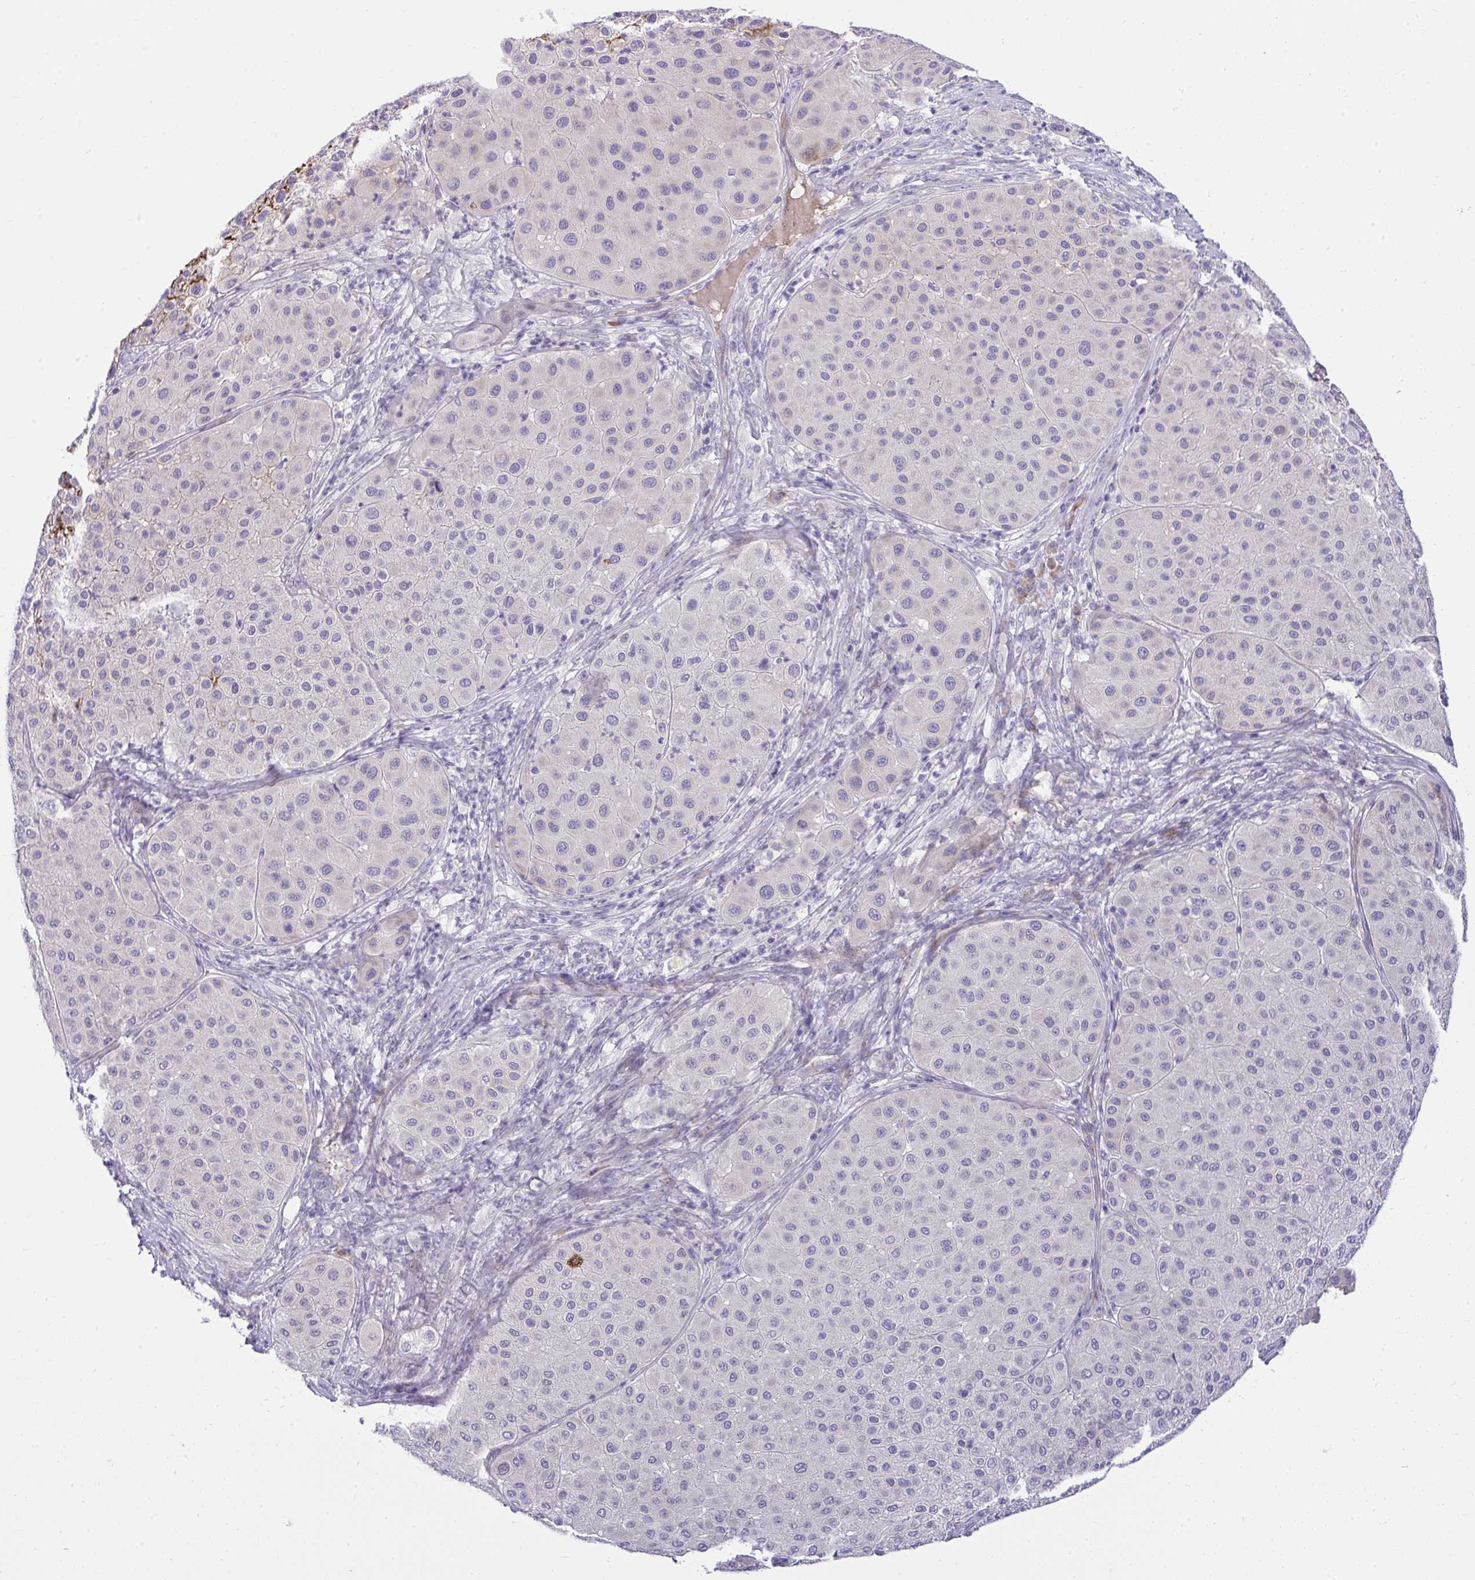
{"staining": {"intensity": "negative", "quantity": "none", "location": "none"}, "tissue": "melanoma", "cell_type": "Tumor cells", "image_type": "cancer", "snomed": [{"axis": "morphology", "description": "Malignant melanoma, Metastatic site"}, {"axis": "topography", "description": "Smooth muscle"}], "caption": "Histopathology image shows no protein expression in tumor cells of malignant melanoma (metastatic site) tissue.", "gene": "PIGZ", "patient": {"sex": "male", "age": 41}}